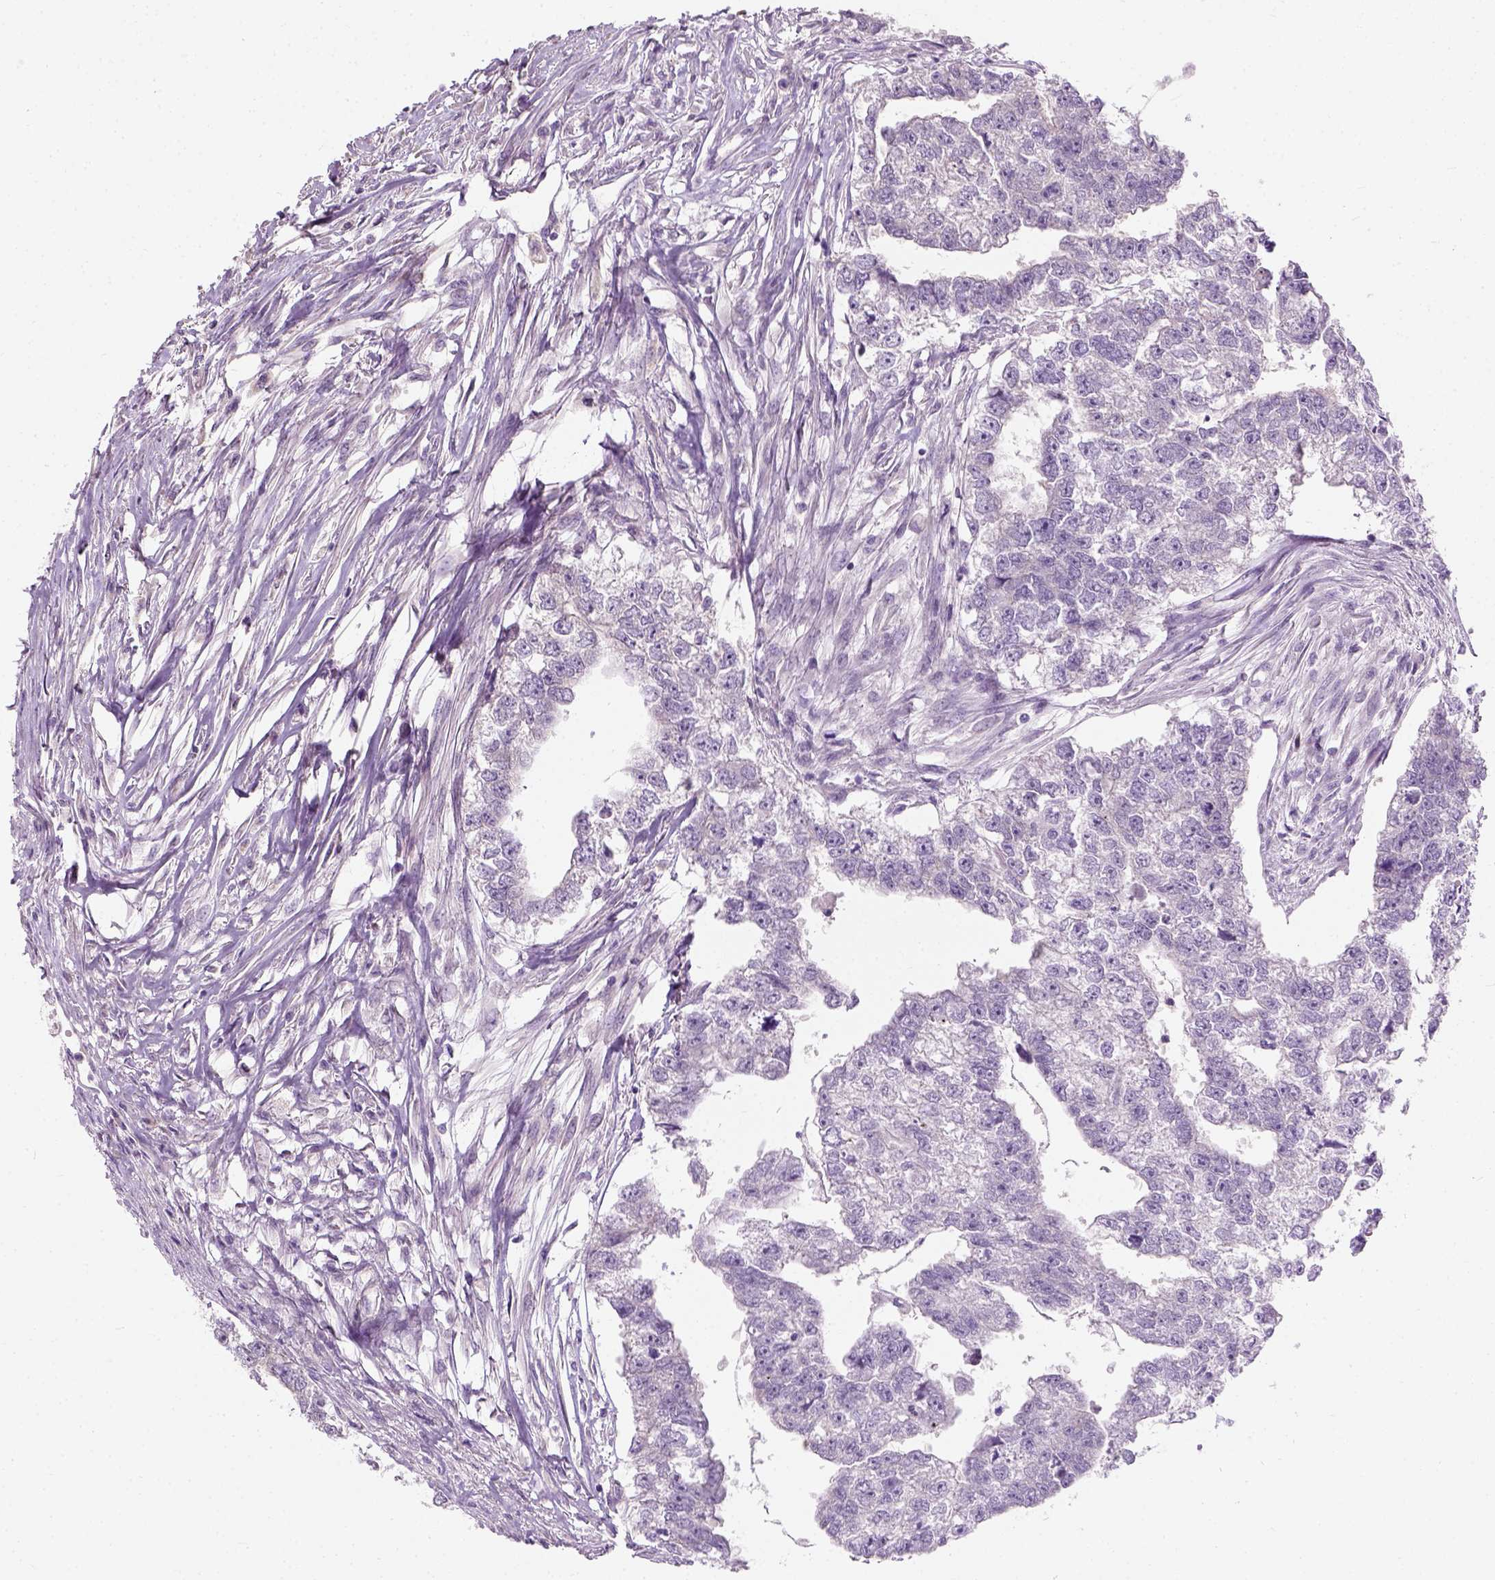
{"staining": {"intensity": "negative", "quantity": "none", "location": "none"}, "tissue": "testis cancer", "cell_type": "Tumor cells", "image_type": "cancer", "snomed": [{"axis": "morphology", "description": "Carcinoma, Embryonal, NOS"}, {"axis": "morphology", "description": "Teratoma, malignant, NOS"}, {"axis": "topography", "description": "Testis"}], "caption": "DAB (3,3'-diaminobenzidine) immunohistochemical staining of human testis cancer demonstrates no significant staining in tumor cells.", "gene": "TRIM72", "patient": {"sex": "male", "age": 44}}